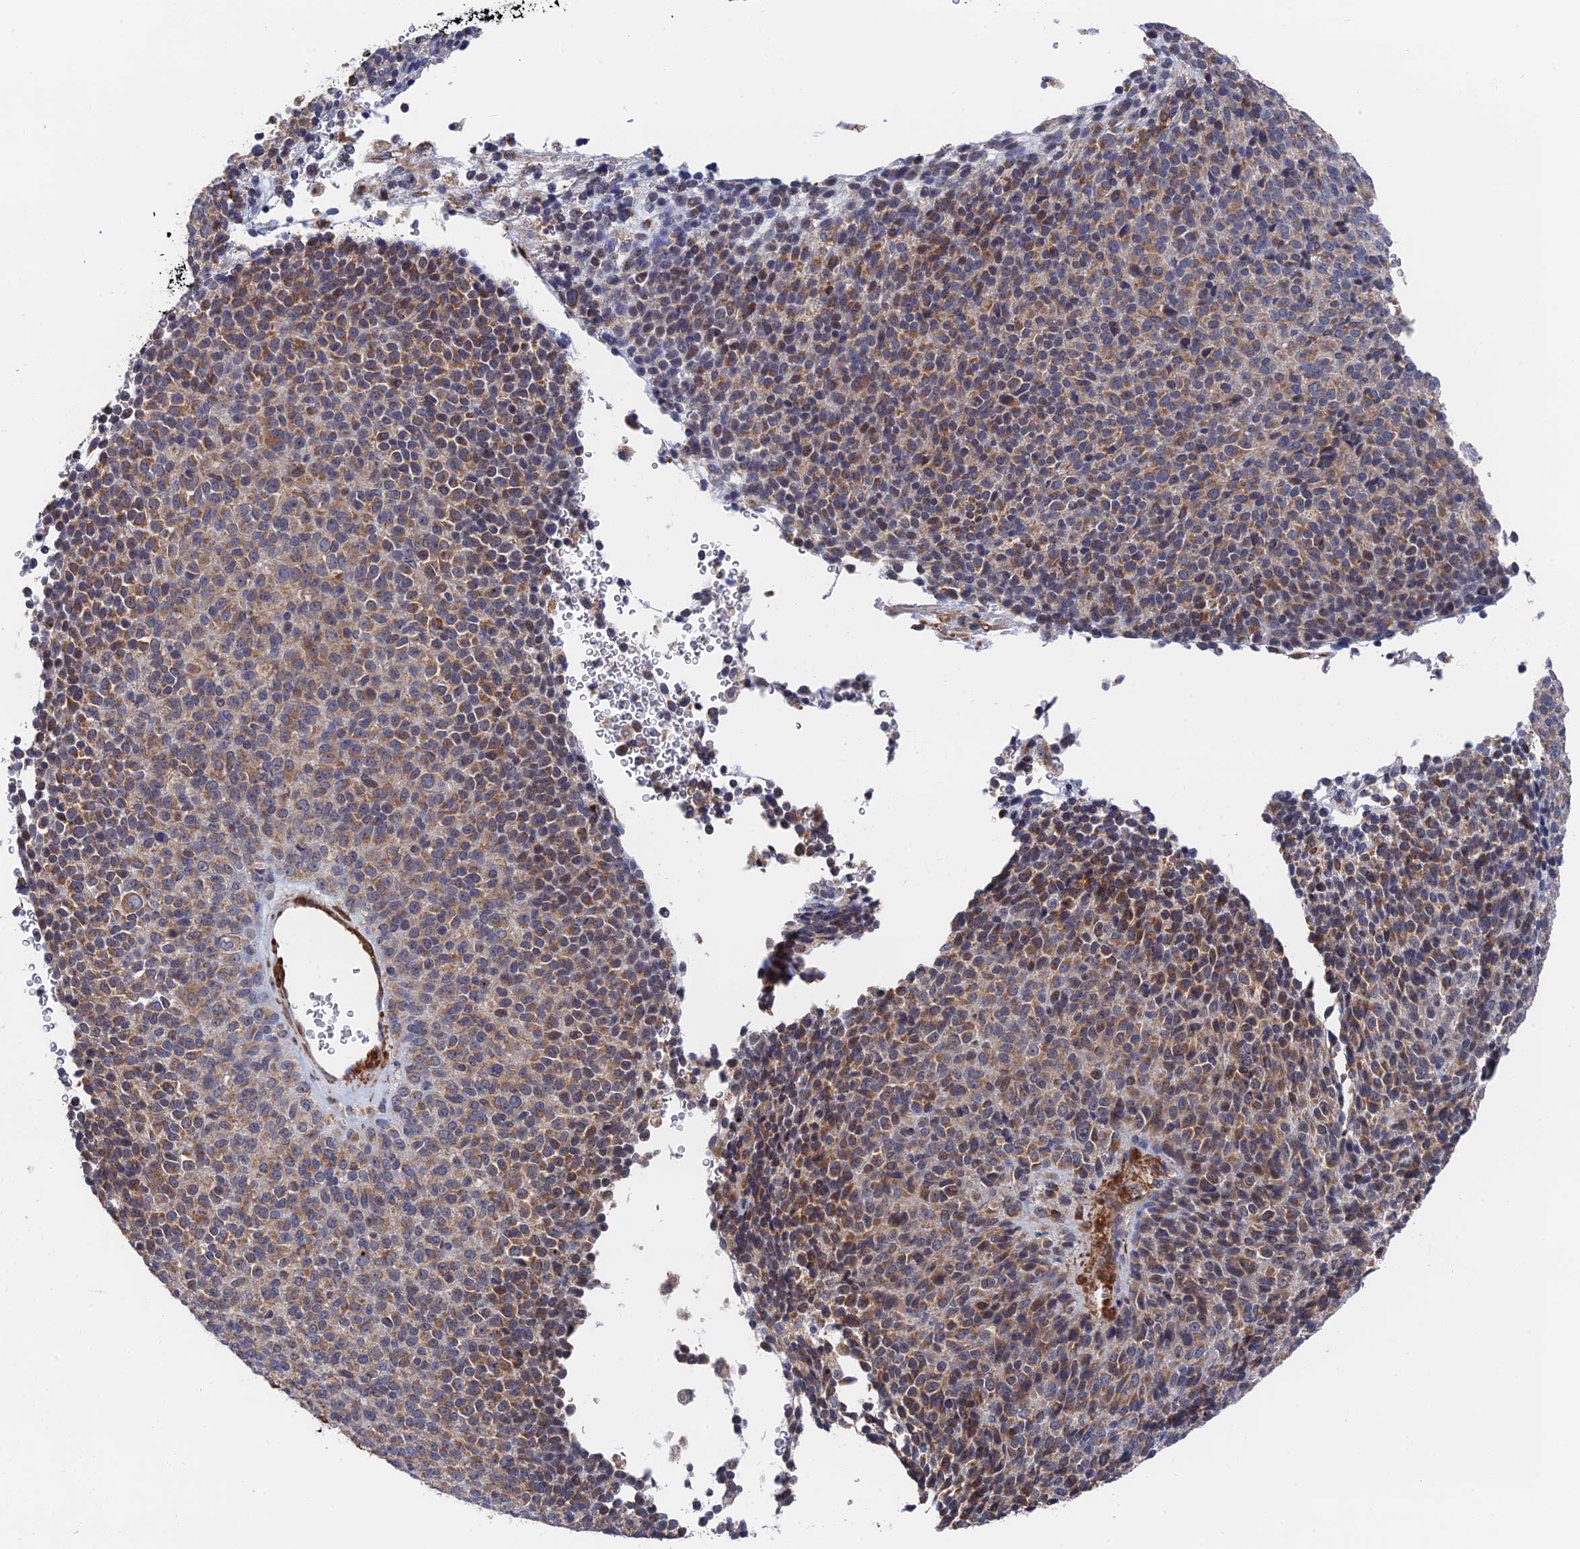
{"staining": {"intensity": "weak", "quantity": ">75%", "location": "cytoplasmic/membranous"}, "tissue": "melanoma", "cell_type": "Tumor cells", "image_type": "cancer", "snomed": [{"axis": "morphology", "description": "Malignant melanoma, Metastatic site"}, {"axis": "topography", "description": "Brain"}], "caption": "Protein expression by IHC exhibits weak cytoplasmic/membranous expression in about >75% of tumor cells in malignant melanoma (metastatic site).", "gene": "ZNF320", "patient": {"sex": "female", "age": 56}}